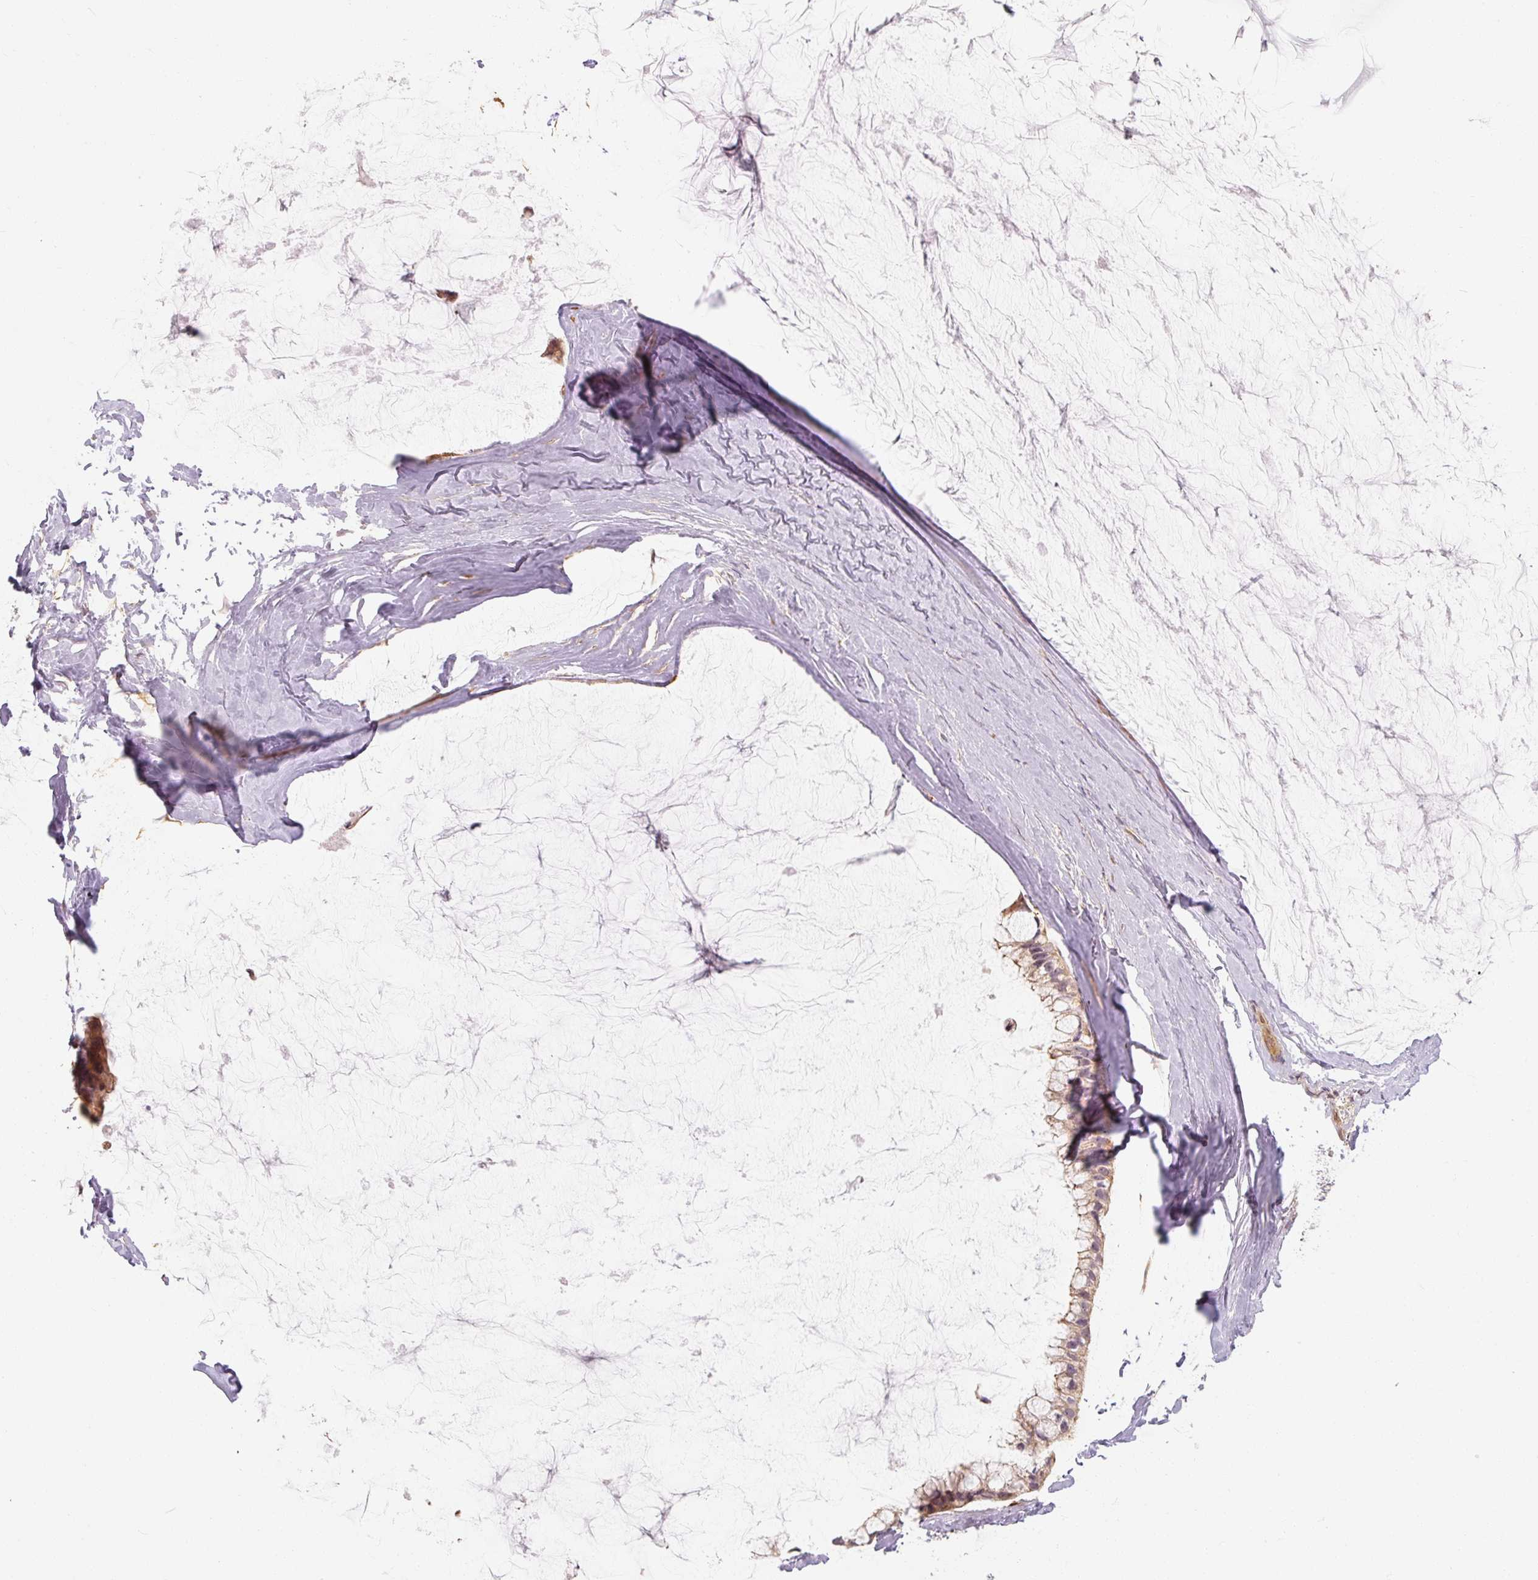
{"staining": {"intensity": "moderate", "quantity": ">75%", "location": "cytoplasmic/membranous"}, "tissue": "ovarian cancer", "cell_type": "Tumor cells", "image_type": "cancer", "snomed": [{"axis": "morphology", "description": "Cystadenocarcinoma, mucinous, NOS"}, {"axis": "topography", "description": "Ovary"}], "caption": "A histopathology image showing moderate cytoplasmic/membranous positivity in approximately >75% of tumor cells in mucinous cystadenocarcinoma (ovarian), as visualized by brown immunohistochemical staining.", "gene": "RB1CC1", "patient": {"sex": "female", "age": 39}}